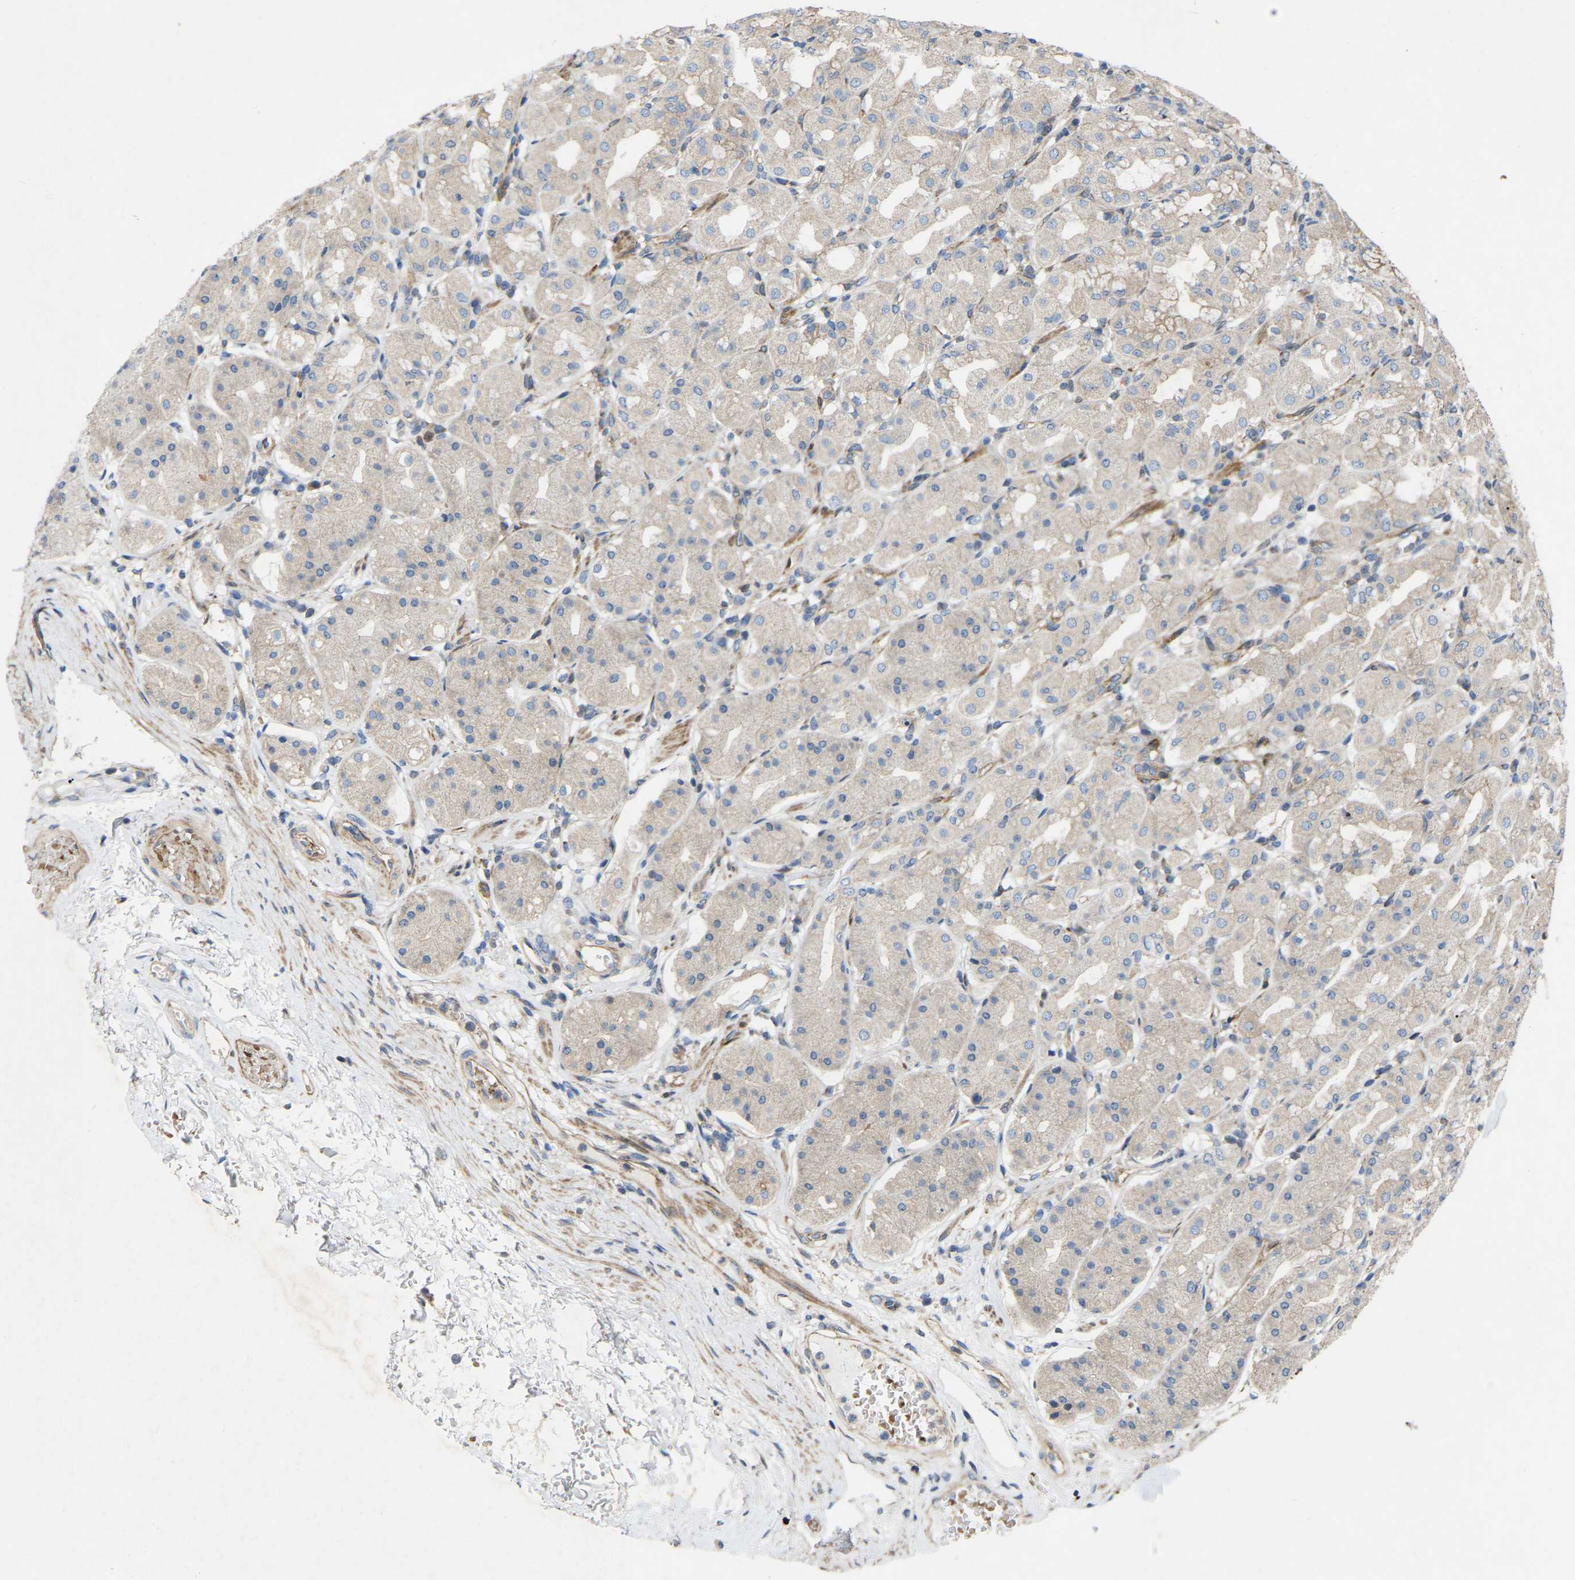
{"staining": {"intensity": "moderate", "quantity": "25%-75%", "location": "cytoplasmic/membranous"}, "tissue": "stomach", "cell_type": "Glandular cells", "image_type": "normal", "snomed": [{"axis": "morphology", "description": "Normal tissue, NOS"}, {"axis": "topography", "description": "Stomach"}, {"axis": "topography", "description": "Stomach, lower"}], "caption": "The image exhibits immunohistochemical staining of benign stomach. There is moderate cytoplasmic/membranous staining is identified in approximately 25%-75% of glandular cells. Nuclei are stained in blue.", "gene": "TOR1B", "patient": {"sex": "female", "age": 56}}